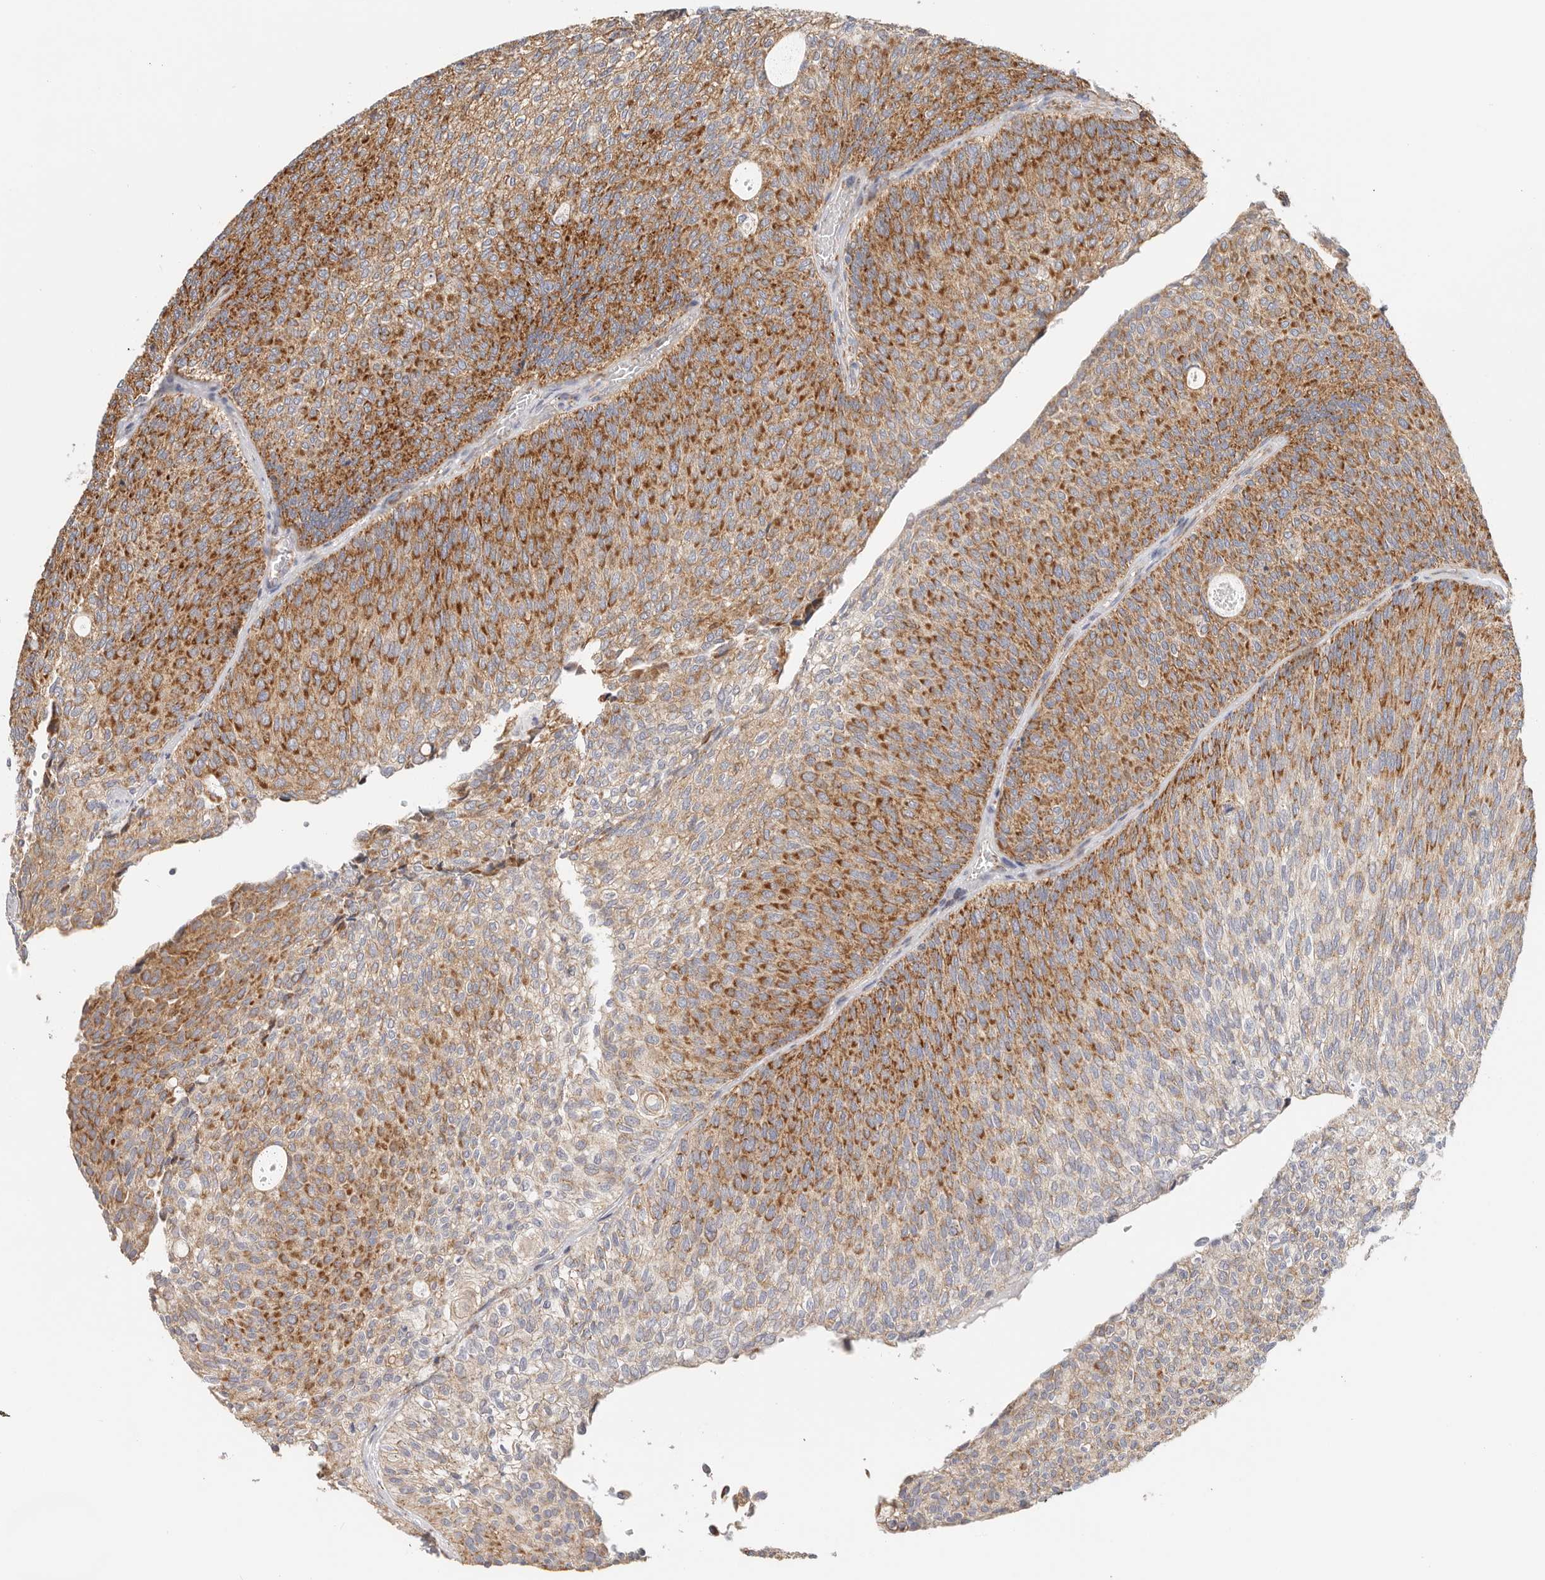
{"staining": {"intensity": "strong", "quantity": "25%-75%", "location": "cytoplasmic/membranous"}, "tissue": "urothelial cancer", "cell_type": "Tumor cells", "image_type": "cancer", "snomed": [{"axis": "morphology", "description": "Urothelial carcinoma, Low grade"}, {"axis": "topography", "description": "Urinary bladder"}], "caption": "A brown stain highlights strong cytoplasmic/membranous expression of a protein in urothelial carcinoma (low-grade) tumor cells. (Brightfield microscopy of DAB IHC at high magnification).", "gene": "AFDN", "patient": {"sex": "female", "age": 79}}